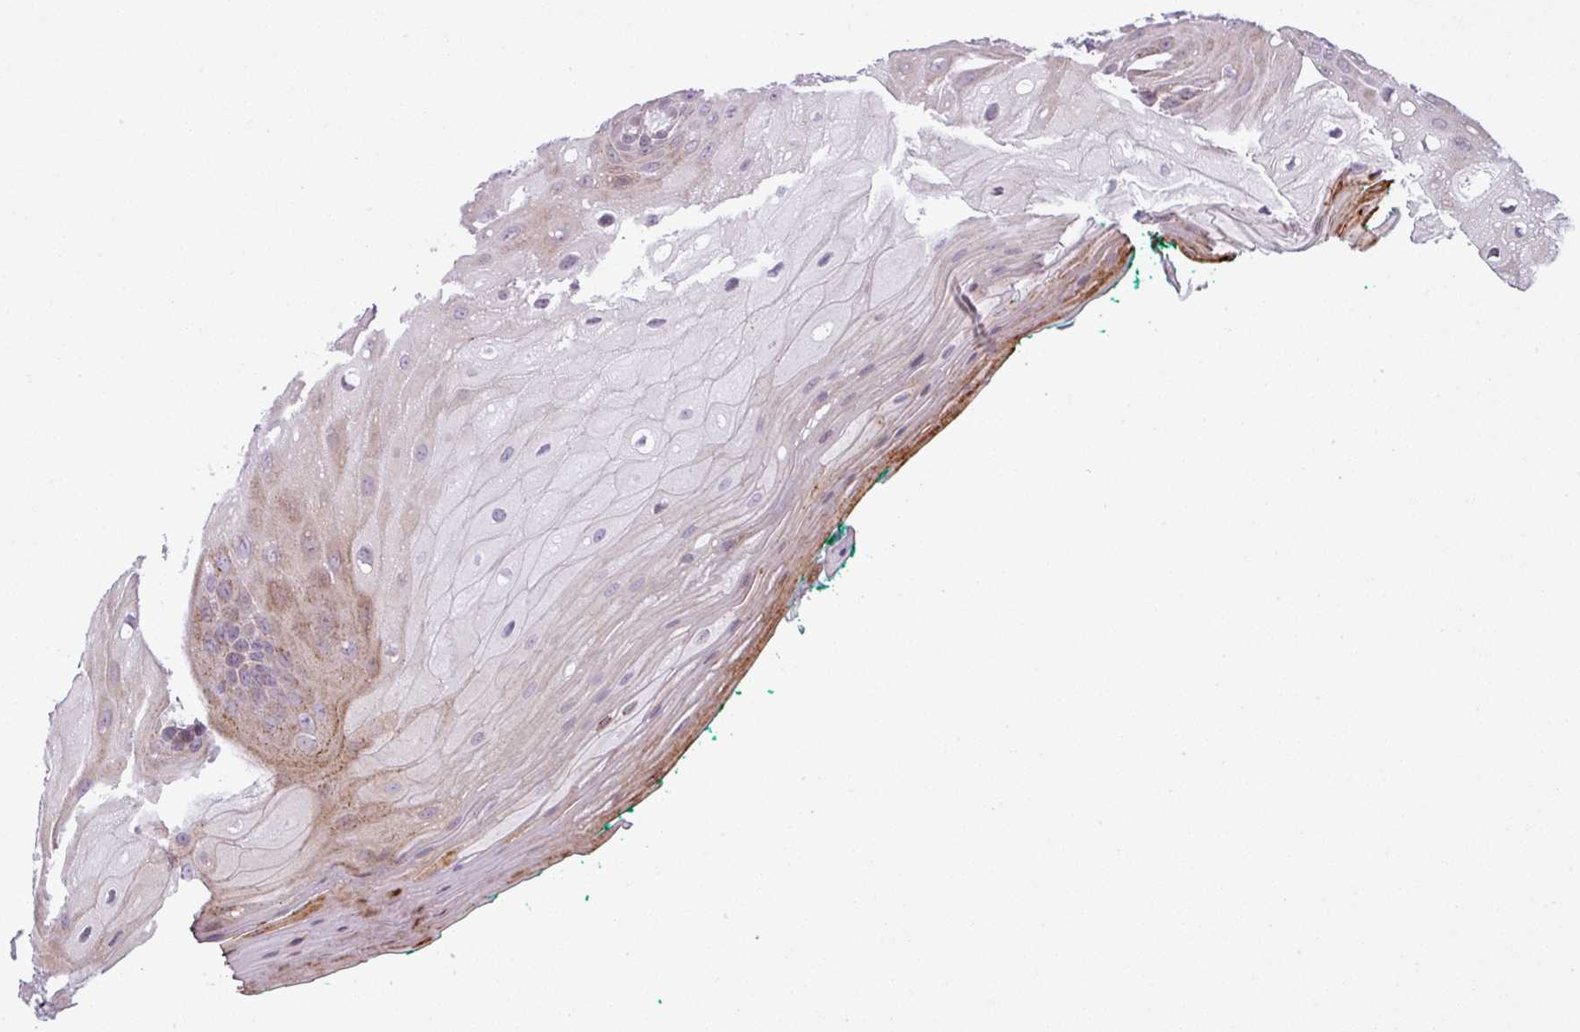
{"staining": {"intensity": "moderate", "quantity": "25%-75%", "location": "cytoplasmic/membranous,nuclear"}, "tissue": "oral mucosa", "cell_type": "Squamous epithelial cells", "image_type": "normal", "snomed": [{"axis": "morphology", "description": "Normal tissue, NOS"}, {"axis": "morphology", "description": "Squamous cell carcinoma, NOS"}, {"axis": "topography", "description": "Oral tissue"}, {"axis": "topography", "description": "Tounge, NOS"}, {"axis": "topography", "description": "Head-Neck"}], "caption": "Immunohistochemical staining of normal human oral mucosa exhibits 25%-75% levels of moderate cytoplasmic/membranous,nuclear protein positivity in approximately 25%-75% of squamous epithelial cells.", "gene": "MAP7D2", "patient": {"sex": "male", "age": 79}}